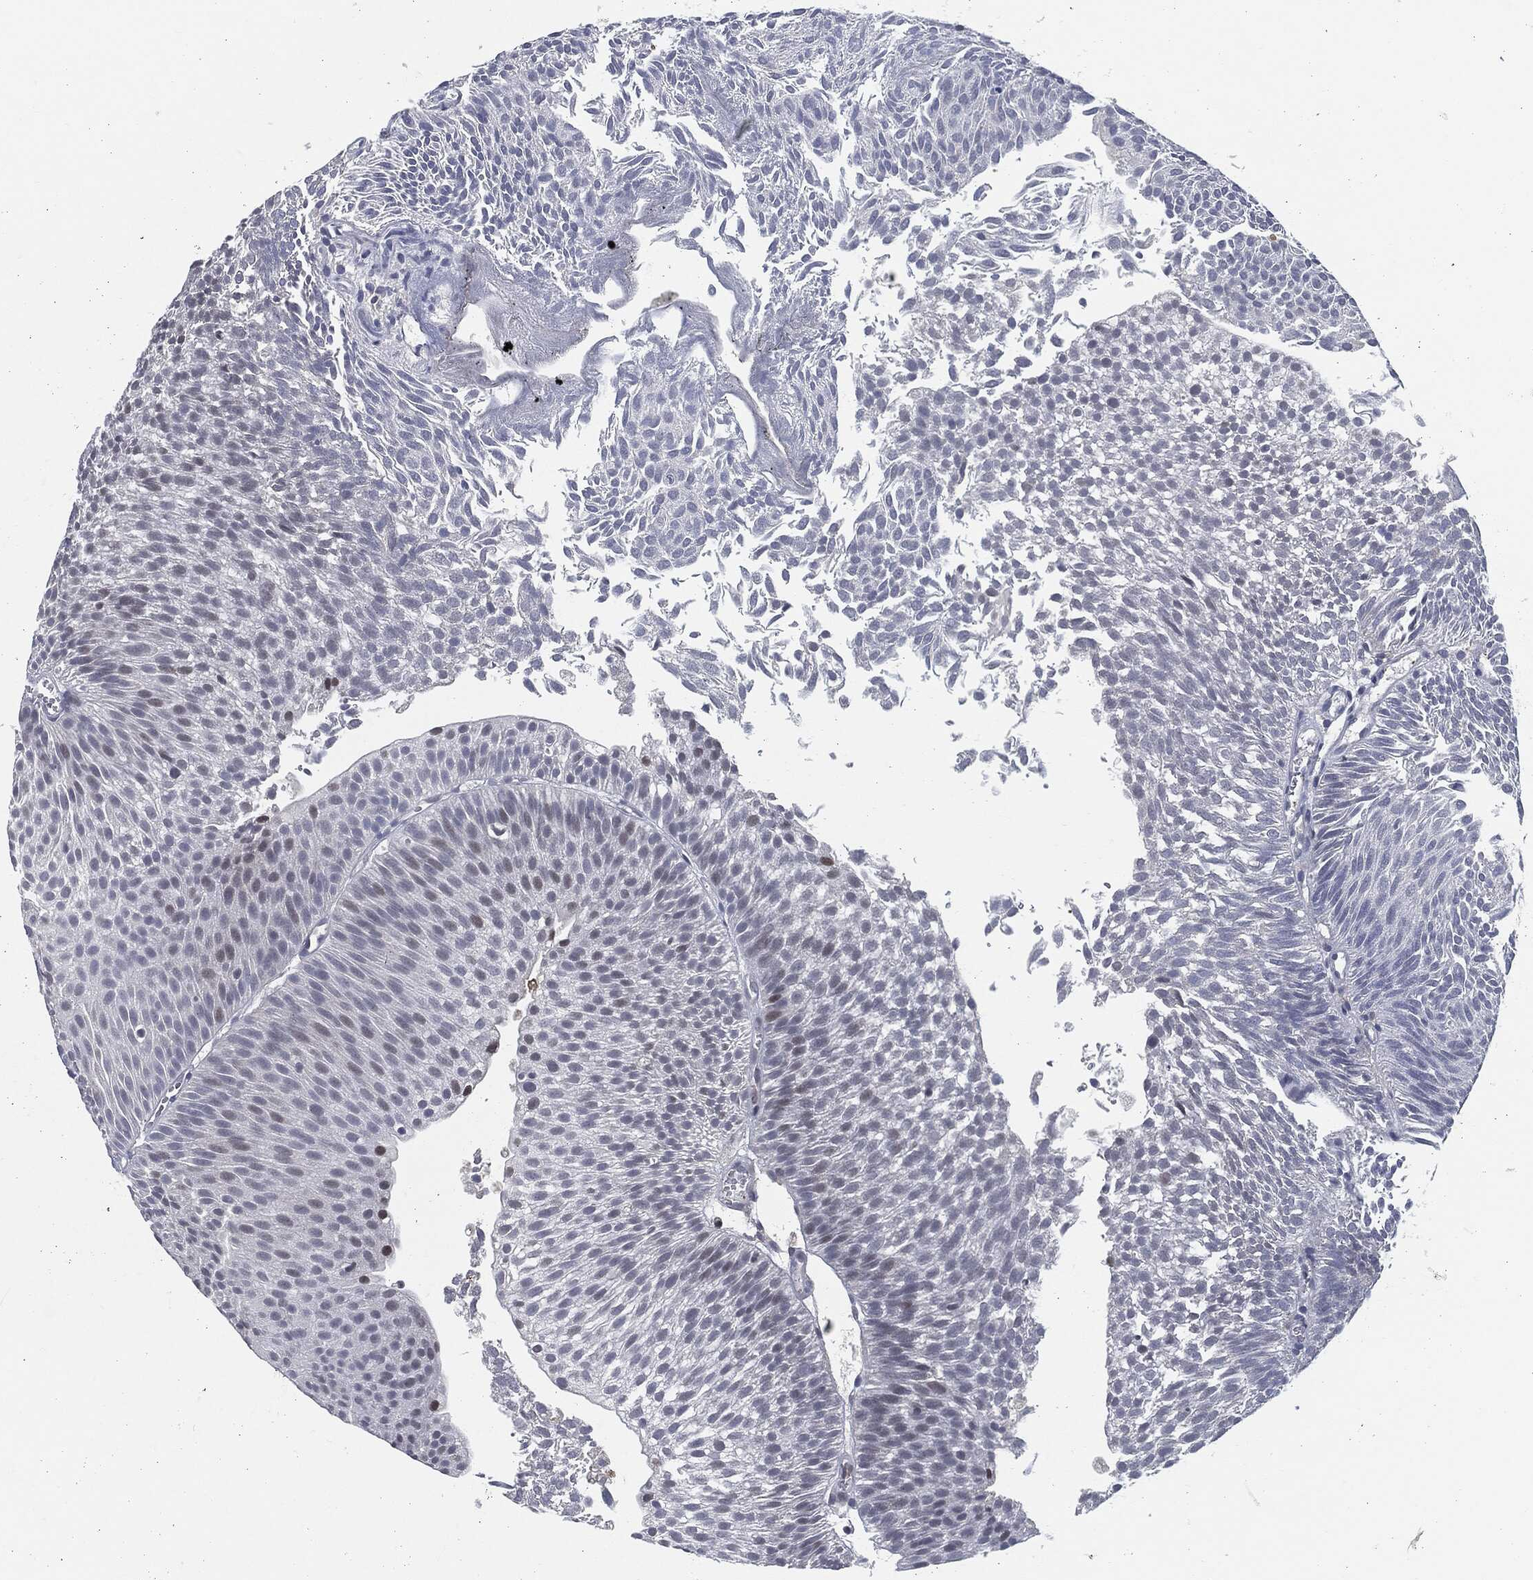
{"staining": {"intensity": "negative", "quantity": "none", "location": "none"}, "tissue": "urothelial cancer", "cell_type": "Tumor cells", "image_type": "cancer", "snomed": [{"axis": "morphology", "description": "Urothelial carcinoma, Low grade"}, {"axis": "topography", "description": "Urinary bladder"}], "caption": "The IHC image has no significant expression in tumor cells of urothelial cancer tissue.", "gene": "PROM1", "patient": {"sex": "male", "age": 65}}